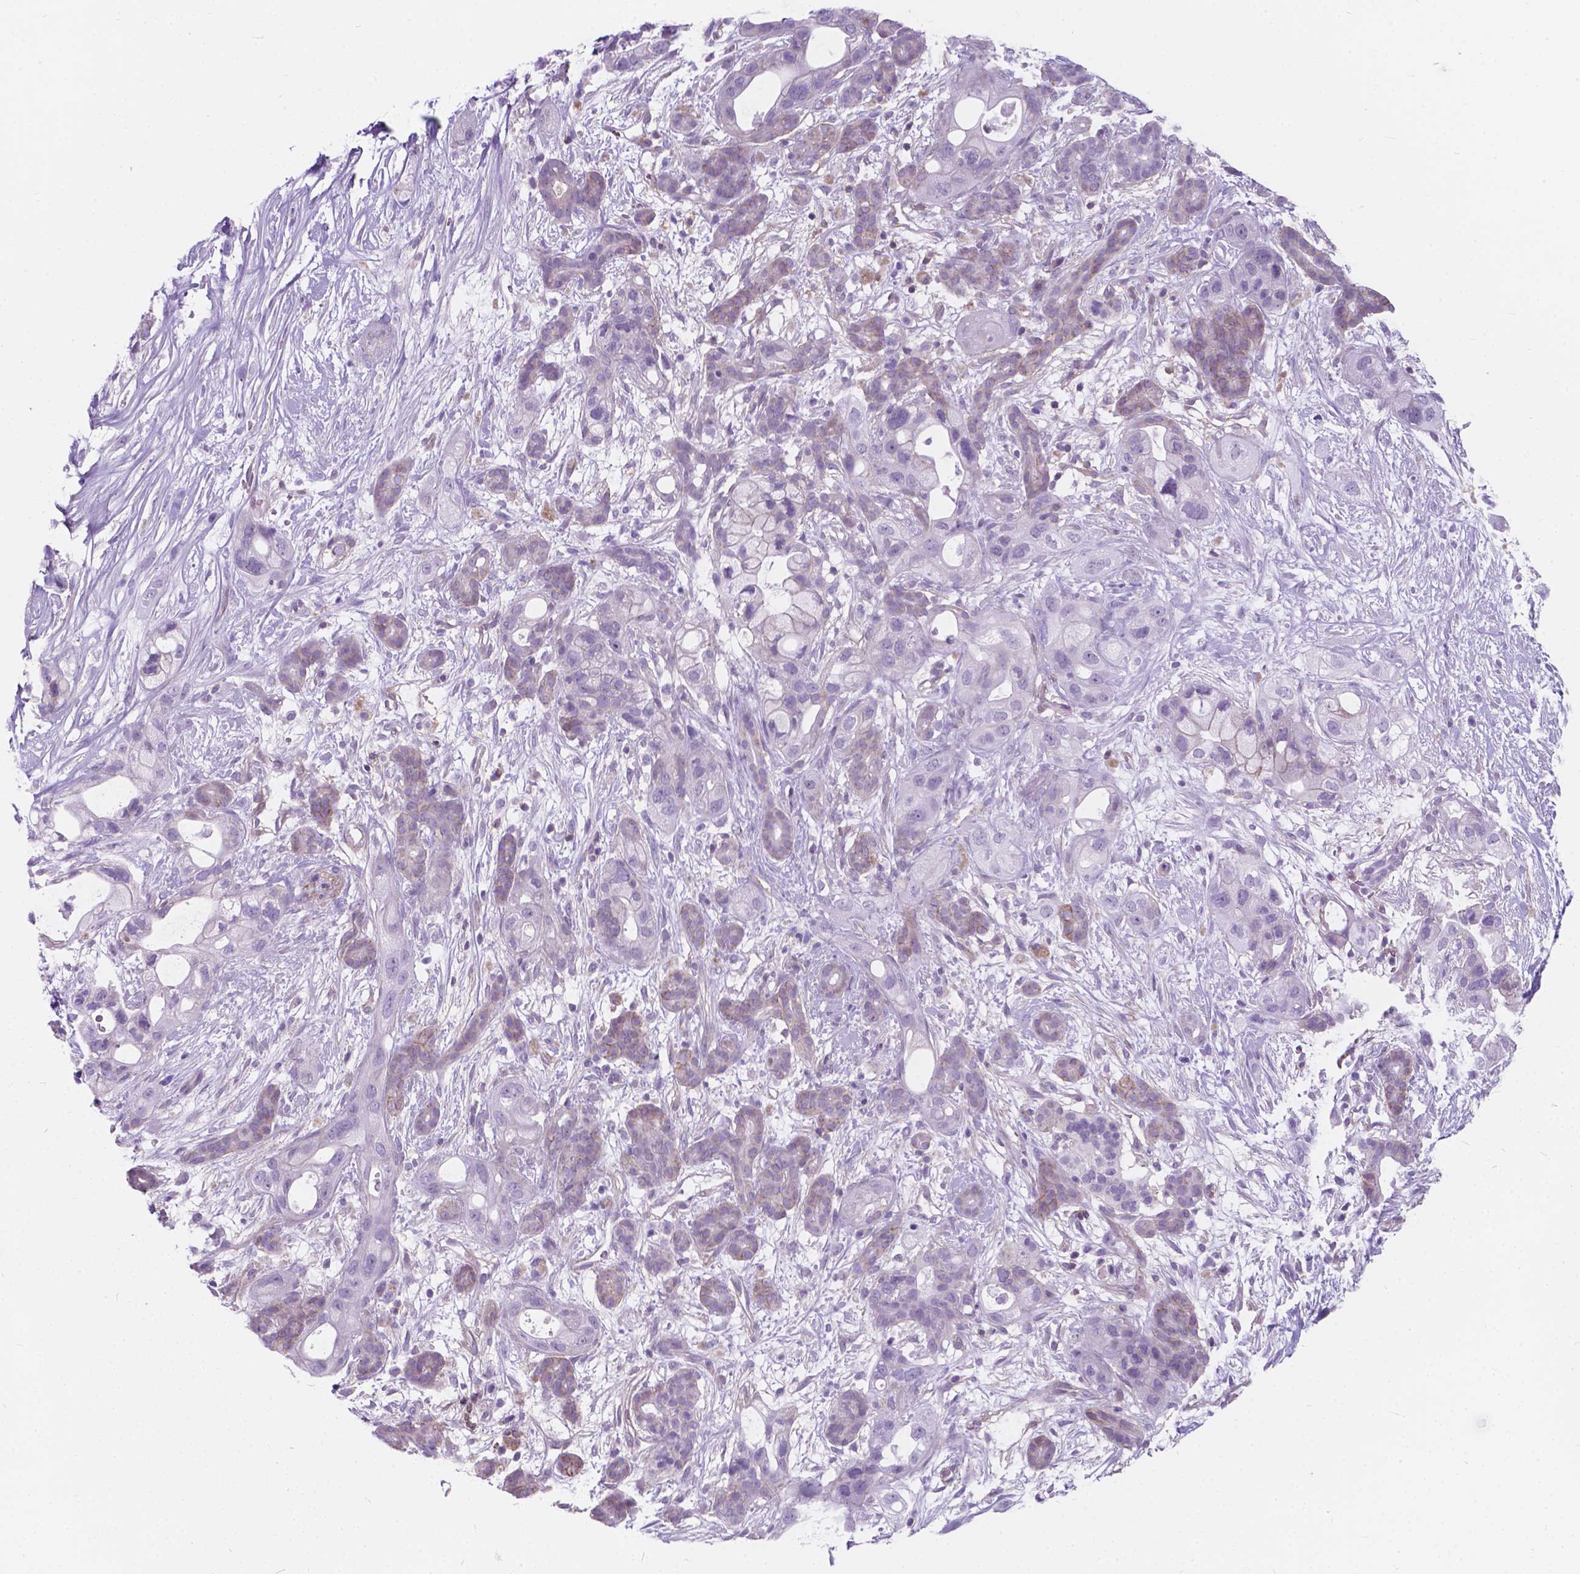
{"staining": {"intensity": "weak", "quantity": "<25%", "location": "cytoplasmic/membranous"}, "tissue": "pancreatic cancer", "cell_type": "Tumor cells", "image_type": "cancer", "snomed": [{"axis": "morphology", "description": "Adenocarcinoma, NOS"}, {"axis": "topography", "description": "Pancreas"}], "caption": "Protein analysis of pancreatic cancer (adenocarcinoma) demonstrates no significant expression in tumor cells.", "gene": "KIAA0040", "patient": {"sex": "male", "age": 44}}